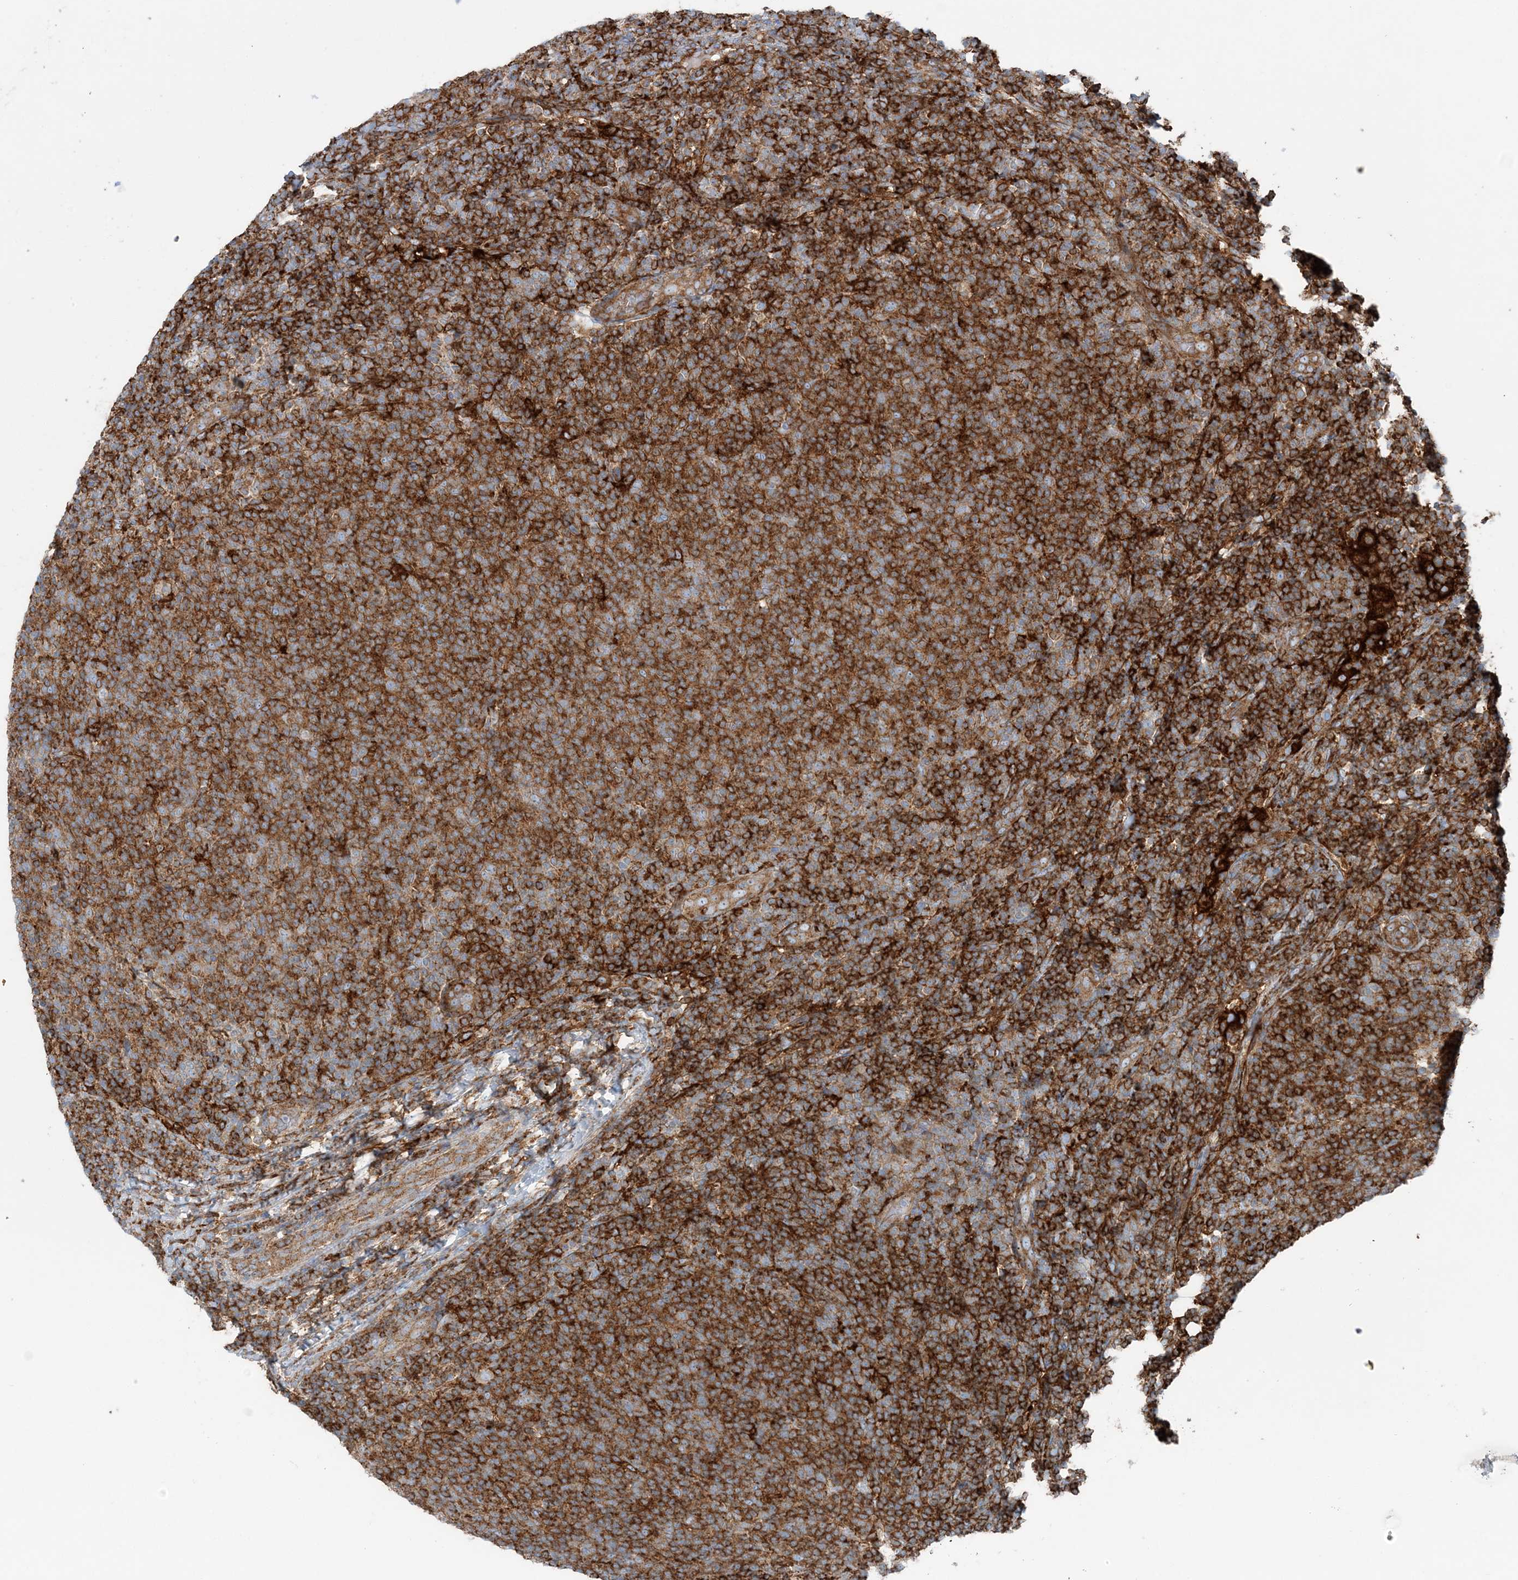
{"staining": {"intensity": "strong", "quantity": ">75%", "location": "cytoplasmic/membranous"}, "tissue": "lymphoma", "cell_type": "Tumor cells", "image_type": "cancer", "snomed": [{"axis": "morphology", "description": "Malignant lymphoma, non-Hodgkin's type, Low grade"}, {"axis": "topography", "description": "Lymph node"}], "caption": "This image shows immunohistochemistry staining of human malignant lymphoma, non-Hodgkin's type (low-grade), with high strong cytoplasmic/membranous staining in approximately >75% of tumor cells.", "gene": "SNX2", "patient": {"sex": "male", "age": 66}}